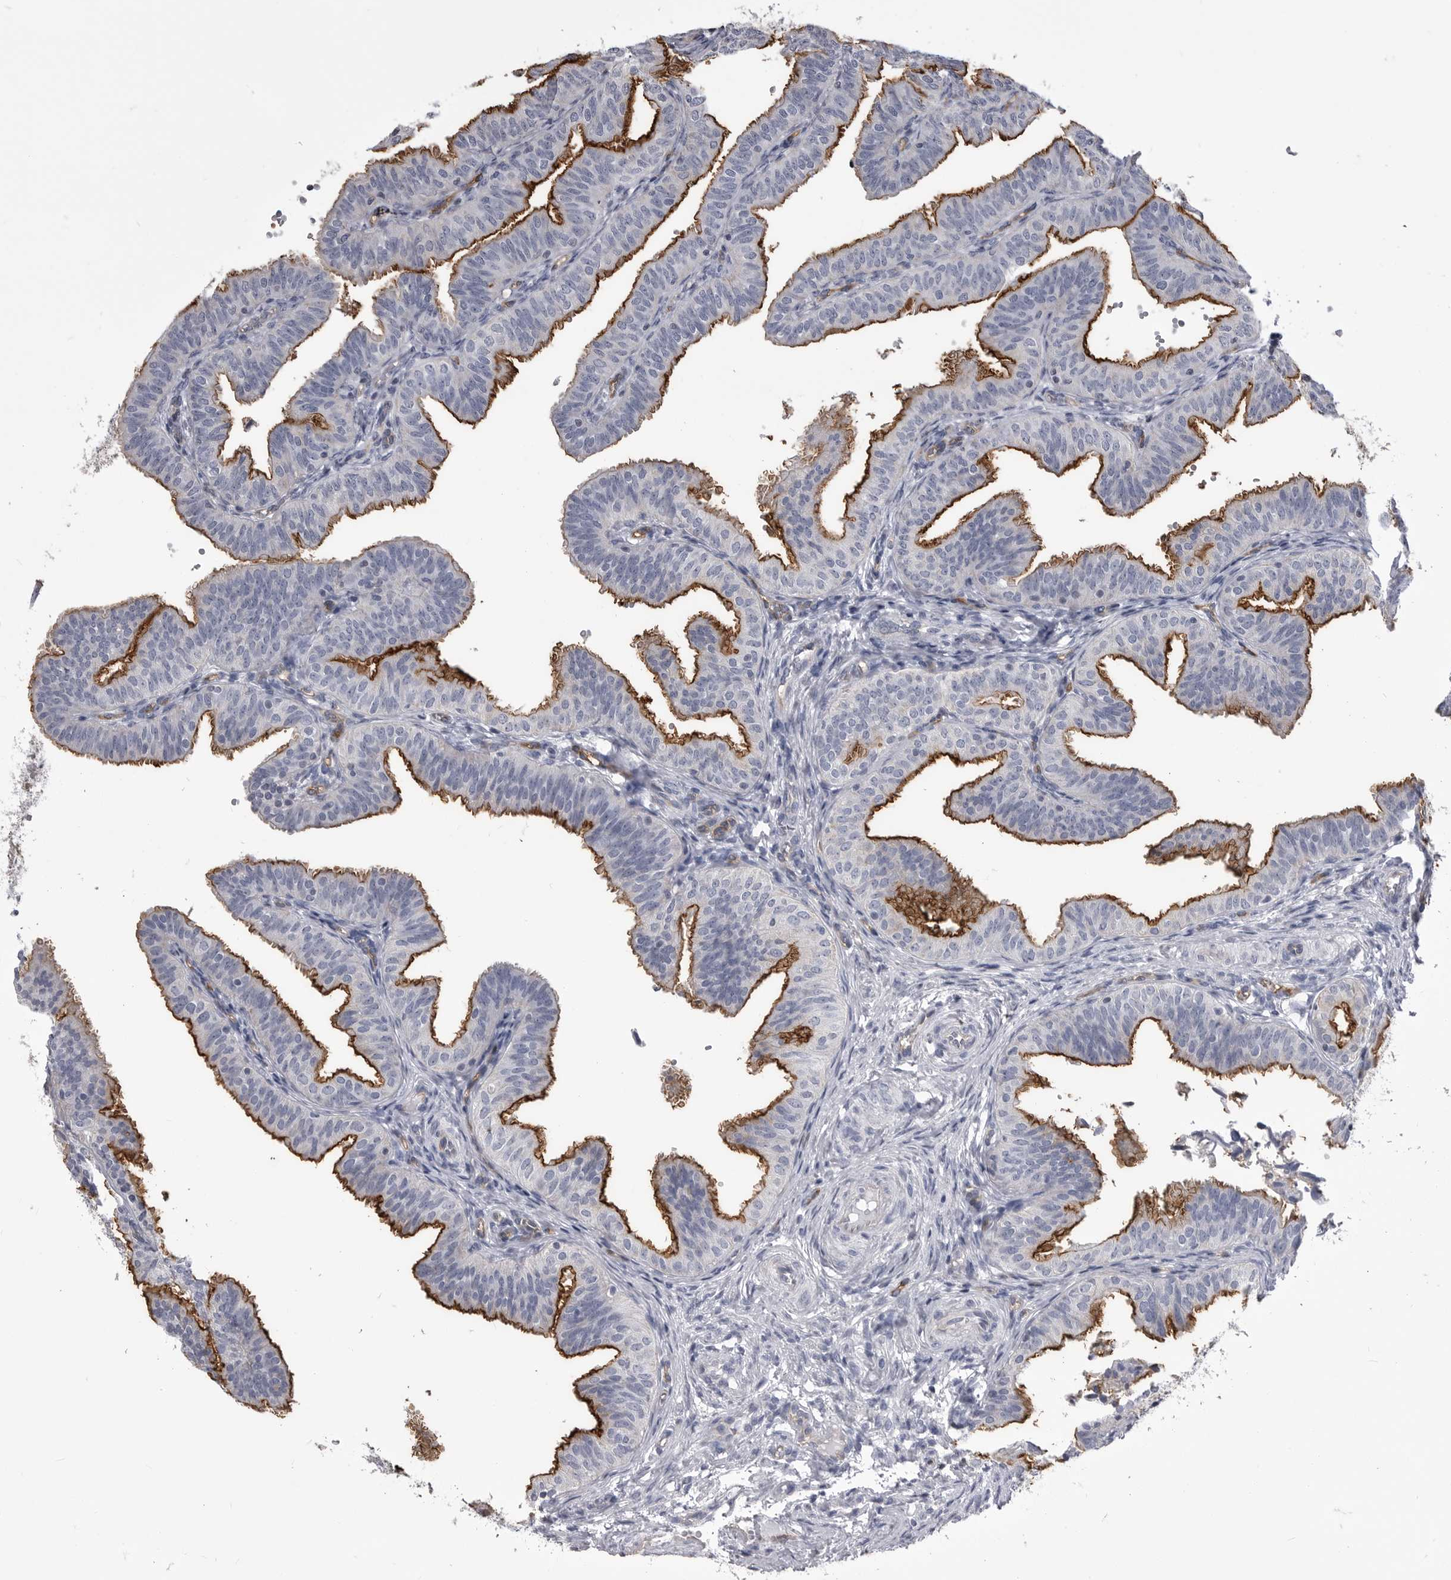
{"staining": {"intensity": "strong", "quantity": ">75%", "location": "cytoplasmic/membranous"}, "tissue": "fallopian tube", "cell_type": "Glandular cells", "image_type": "normal", "snomed": [{"axis": "morphology", "description": "Normal tissue, NOS"}, {"axis": "topography", "description": "Fallopian tube"}], "caption": "Immunohistochemical staining of benign human fallopian tube shows high levels of strong cytoplasmic/membranous staining in about >75% of glandular cells. (DAB IHC, brown staining for protein, blue staining for nuclei).", "gene": "OPLAH", "patient": {"sex": "female", "age": 35}}